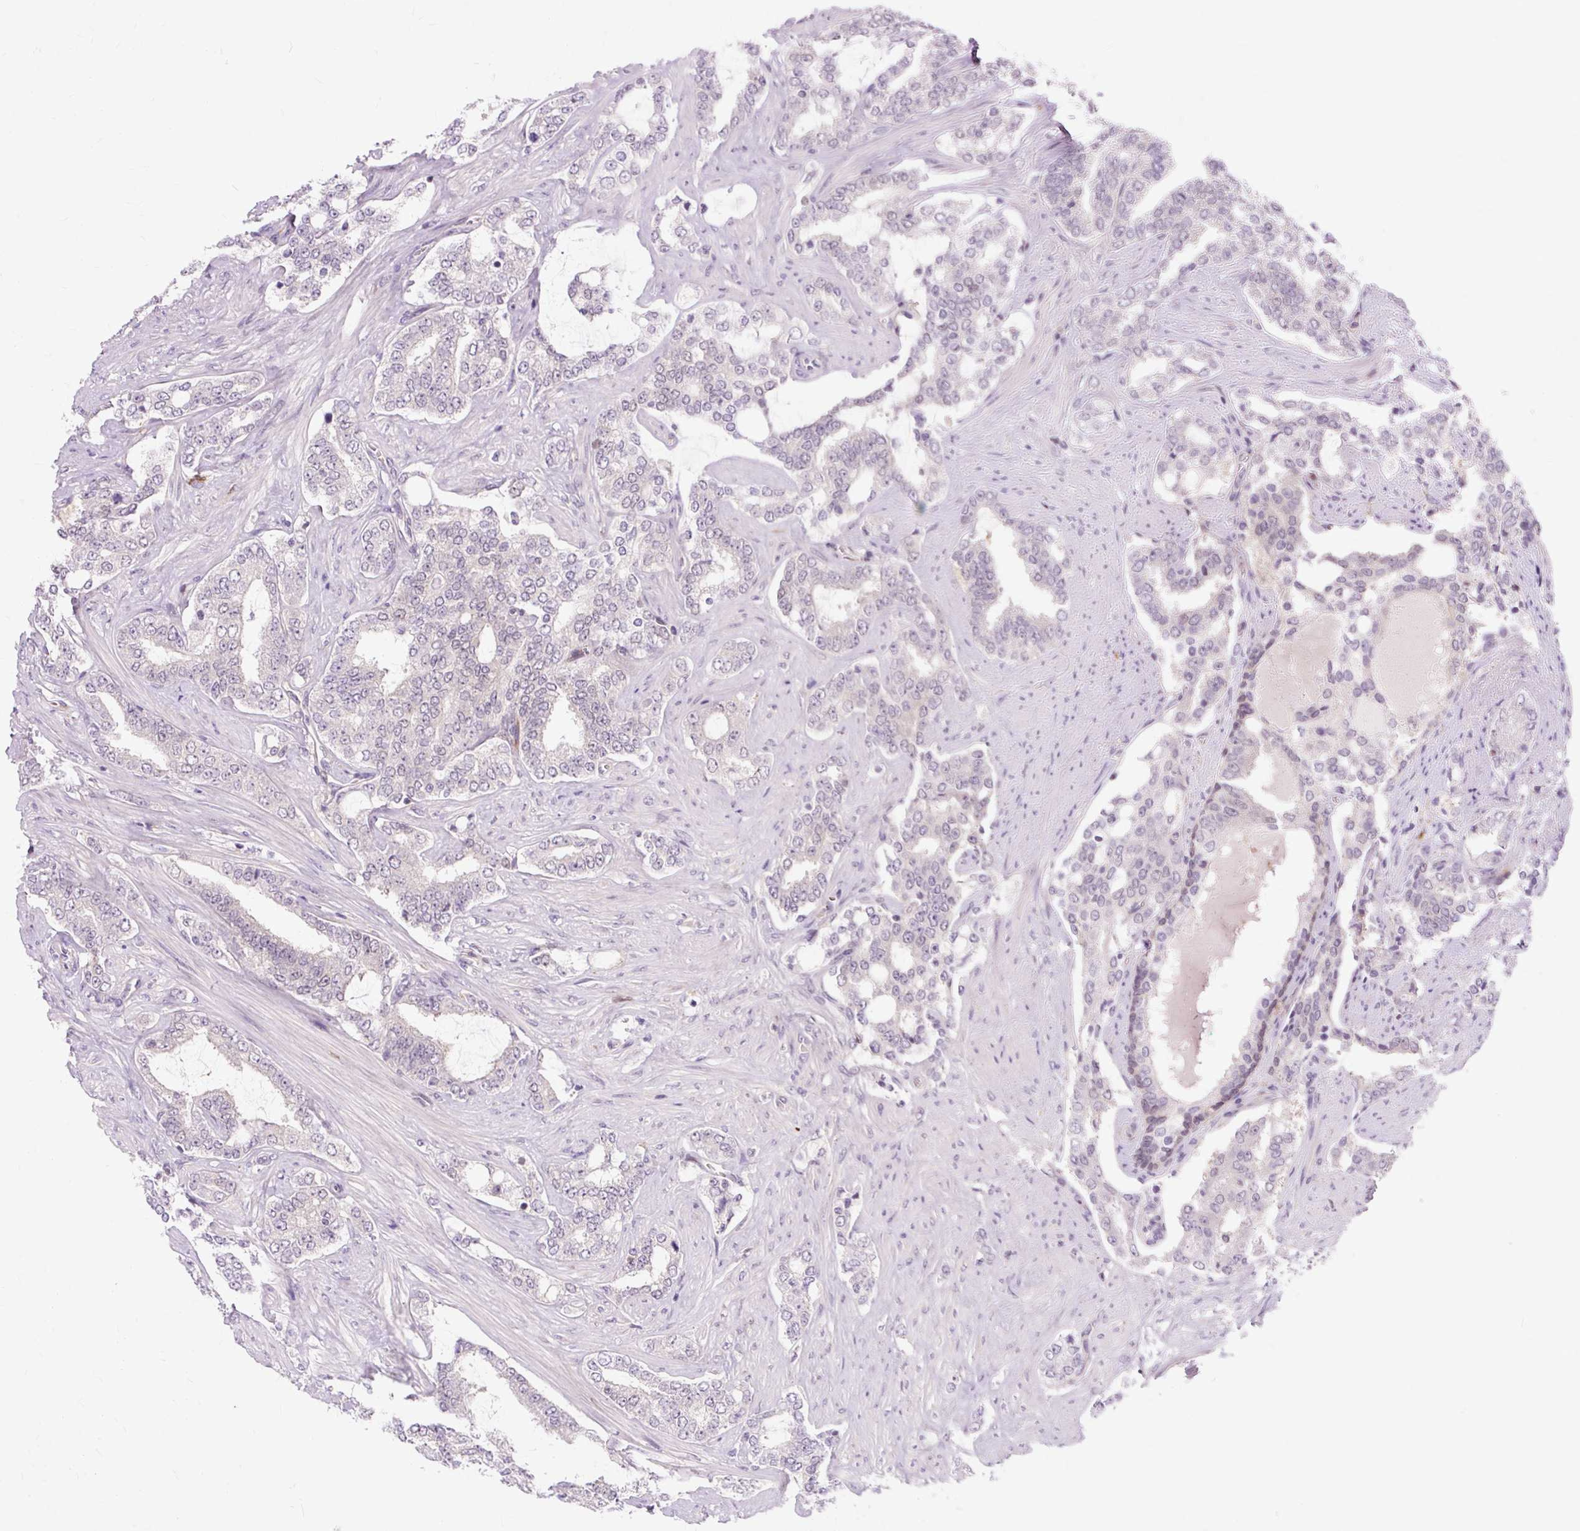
{"staining": {"intensity": "negative", "quantity": "none", "location": "none"}, "tissue": "prostate cancer", "cell_type": "Tumor cells", "image_type": "cancer", "snomed": [{"axis": "morphology", "description": "Adenocarcinoma, High grade"}, {"axis": "topography", "description": "Prostate"}], "caption": "Micrograph shows no significant protein expression in tumor cells of prostate cancer (adenocarcinoma (high-grade)). (Stains: DAB (3,3'-diaminobenzidine) immunohistochemistry (IHC) with hematoxylin counter stain, Microscopy: brightfield microscopy at high magnification).", "gene": "ZNF35", "patient": {"sex": "male", "age": 64}}